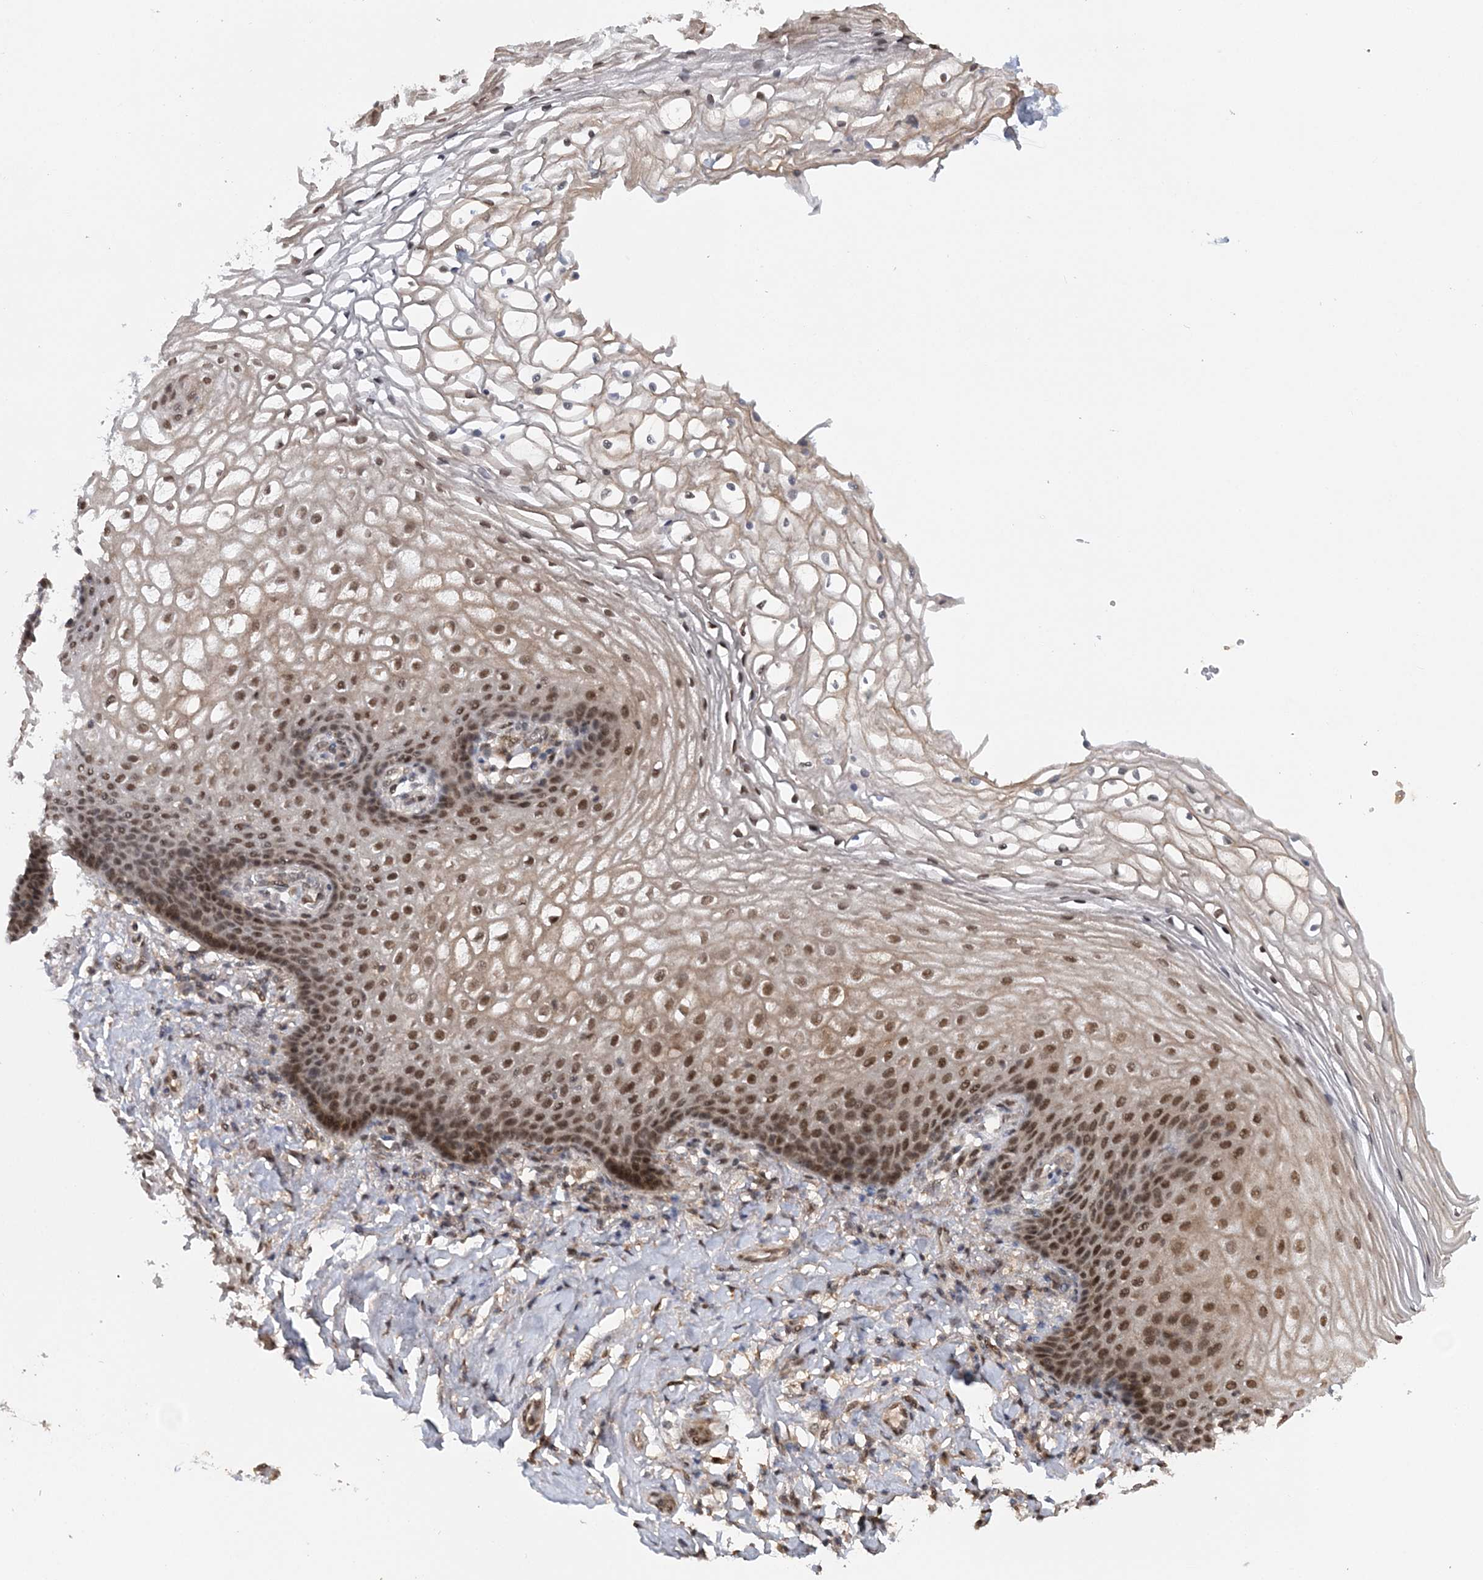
{"staining": {"intensity": "moderate", "quantity": ">75%", "location": "cytoplasmic/membranous,nuclear"}, "tissue": "vagina", "cell_type": "Squamous epithelial cells", "image_type": "normal", "snomed": [{"axis": "morphology", "description": "Normal tissue, NOS"}, {"axis": "topography", "description": "Vagina"}], "caption": "Squamous epithelial cells exhibit moderate cytoplasmic/membranous,nuclear positivity in about >75% of cells in unremarkable vagina.", "gene": "TSHZ2", "patient": {"sex": "female", "age": 60}}